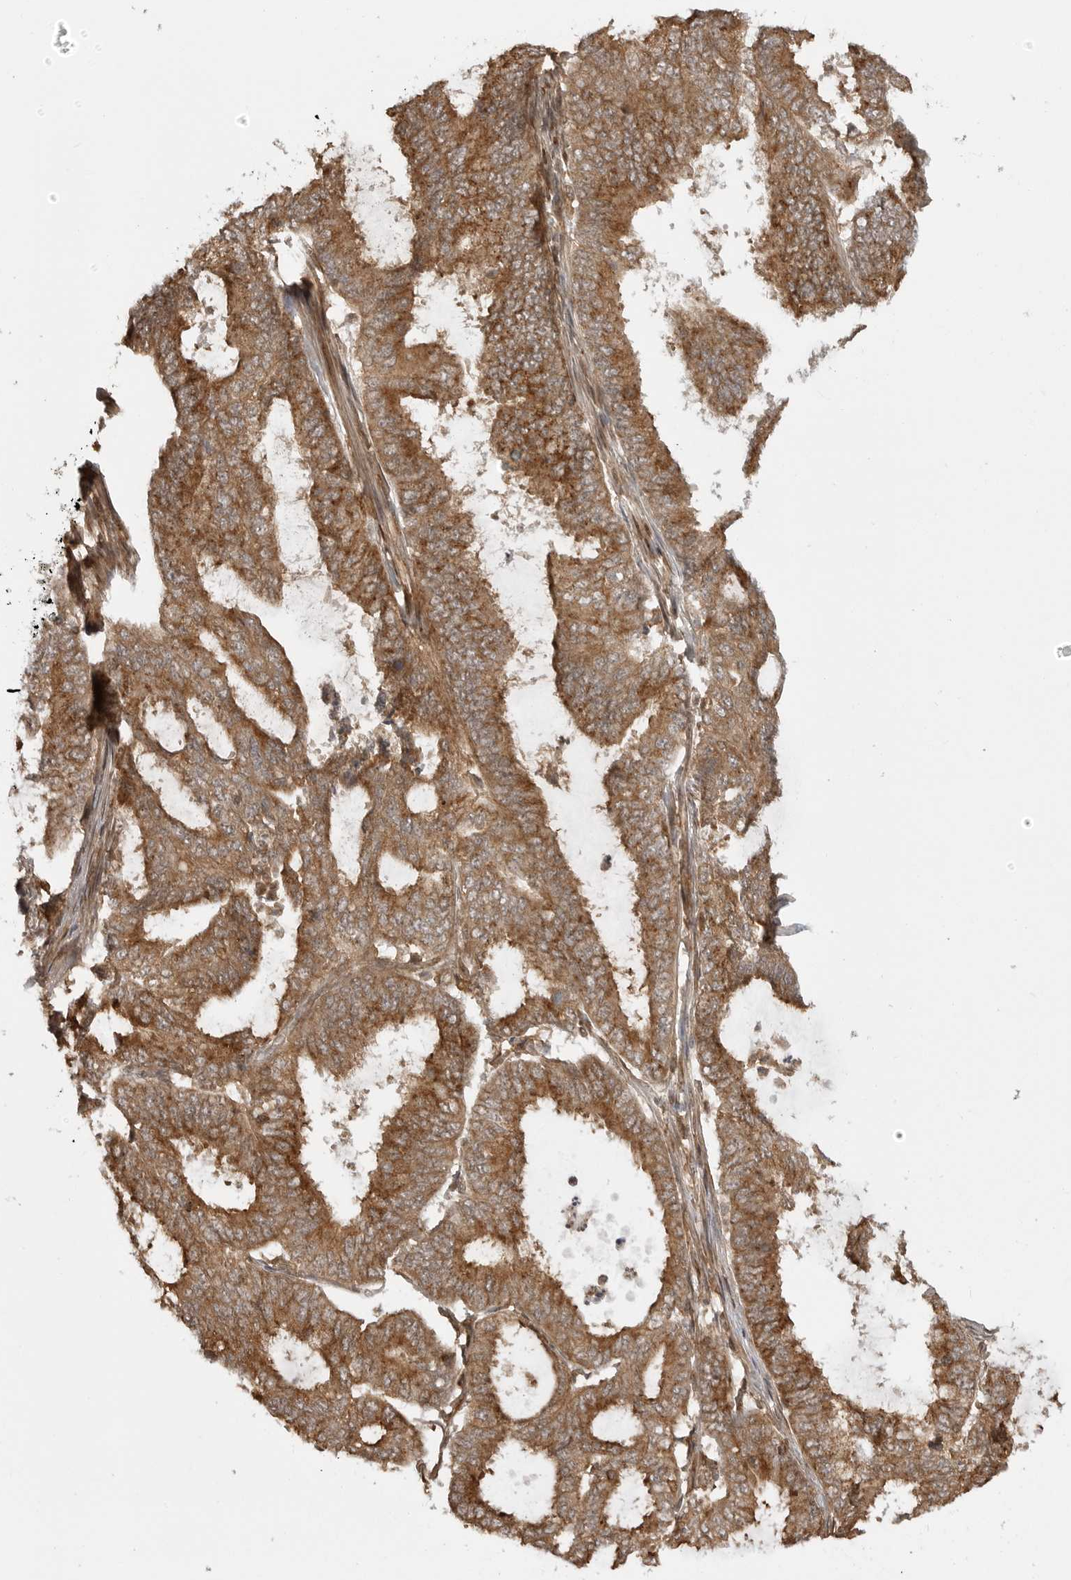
{"staining": {"intensity": "moderate", "quantity": ">75%", "location": "cytoplasmic/membranous"}, "tissue": "endometrial cancer", "cell_type": "Tumor cells", "image_type": "cancer", "snomed": [{"axis": "morphology", "description": "Adenocarcinoma, NOS"}, {"axis": "topography", "description": "Endometrium"}], "caption": "This micrograph reveals immunohistochemistry (IHC) staining of endometrial cancer (adenocarcinoma), with medium moderate cytoplasmic/membranous staining in approximately >75% of tumor cells.", "gene": "FAT3", "patient": {"sex": "female", "age": 49}}